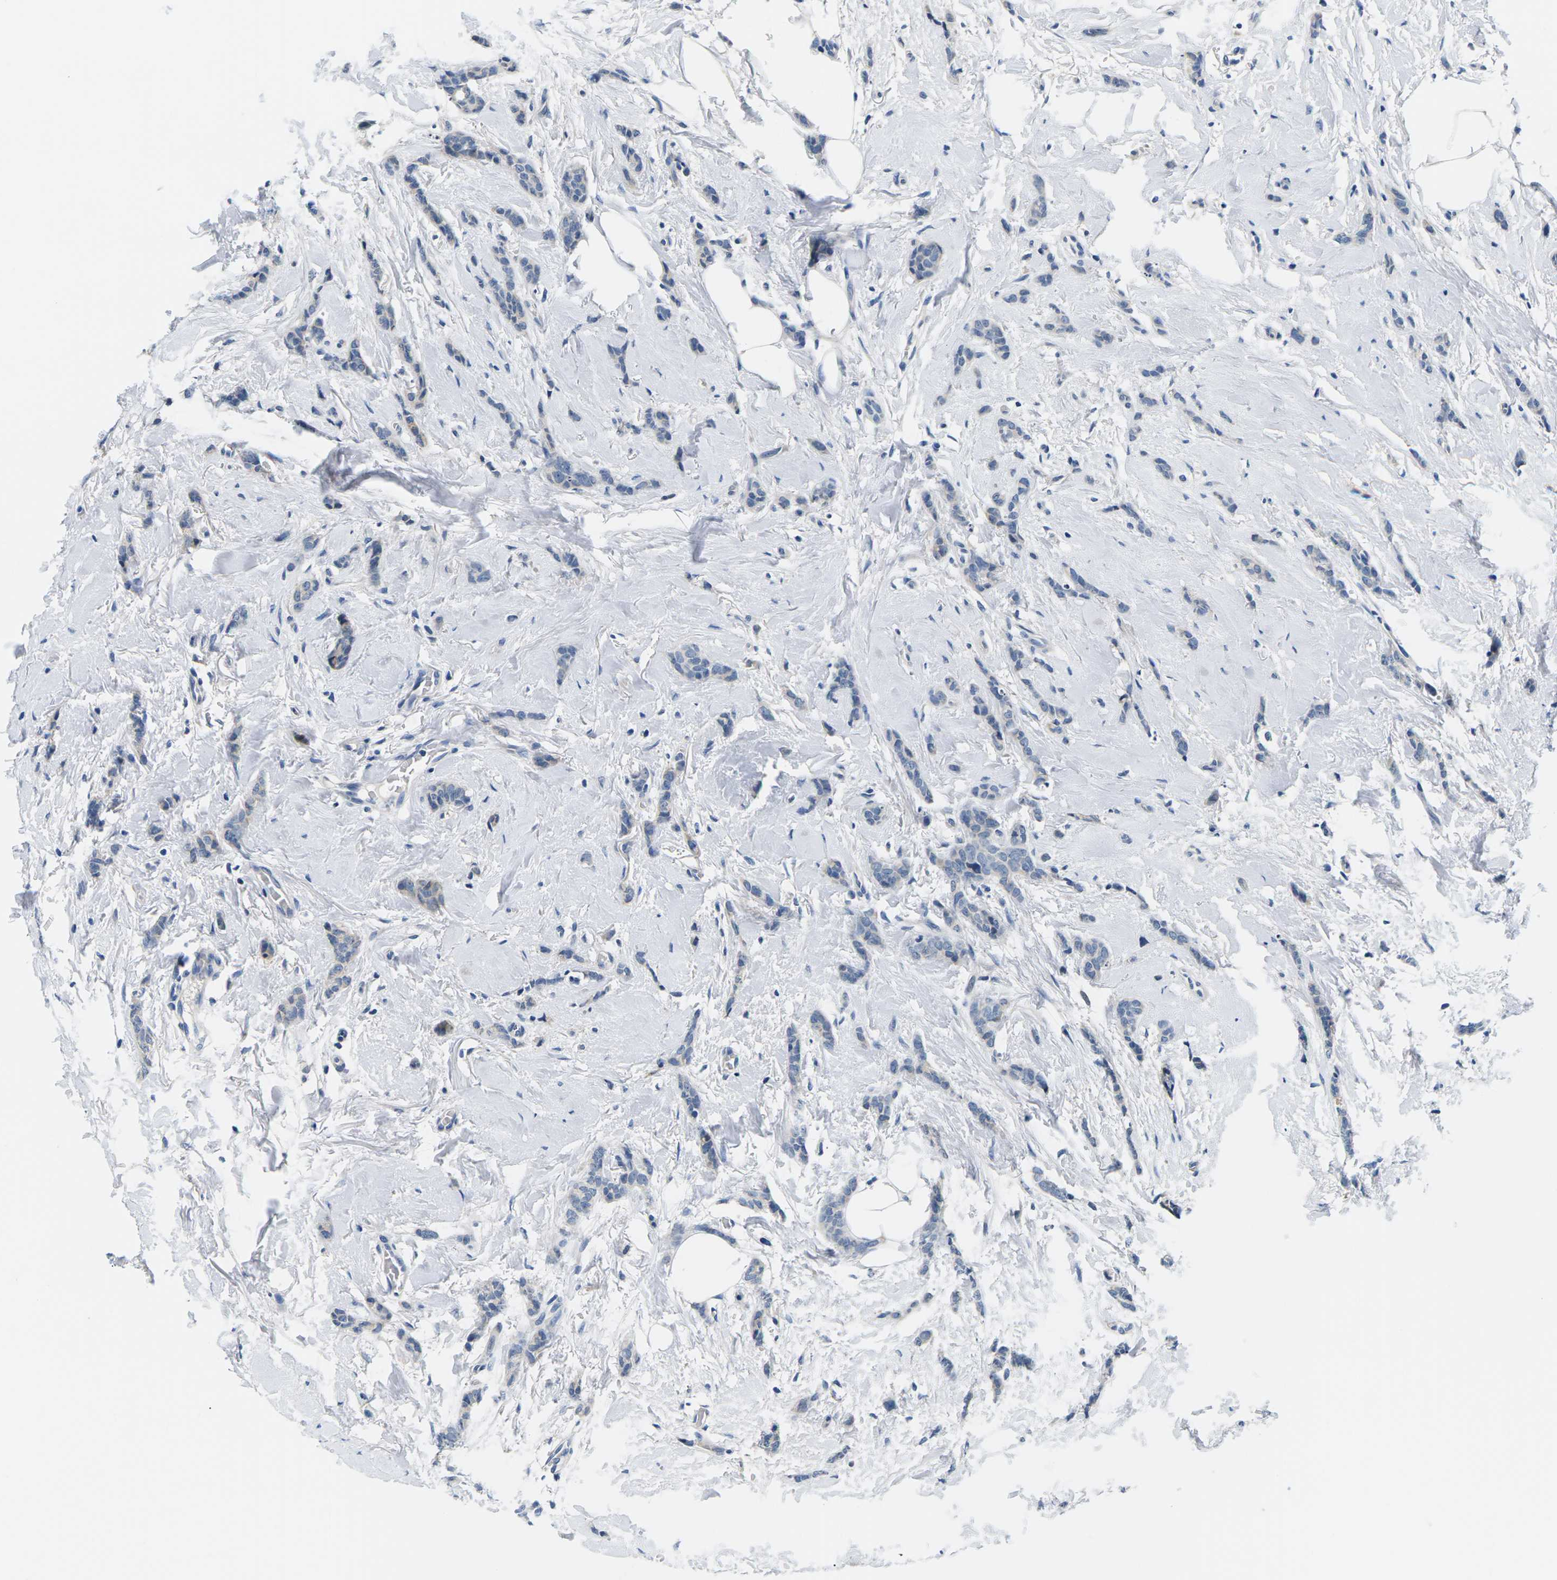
{"staining": {"intensity": "negative", "quantity": "none", "location": "none"}, "tissue": "breast cancer", "cell_type": "Tumor cells", "image_type": "cancer", "snomed": [{"axis": "morphology", "description": "Lobular carcinoma"}, {"axis": "topography", "description": "Skin"}, {"axis": "topography", "description": "Breast"}], "caption": "Human breast lobular carcinoma stained for a protein using immunohistochemistry (IHC) demonstrates no expression in tumor cells.", "gene": "TSPAN2", "patient": {"sex": "female", "age": 46}}